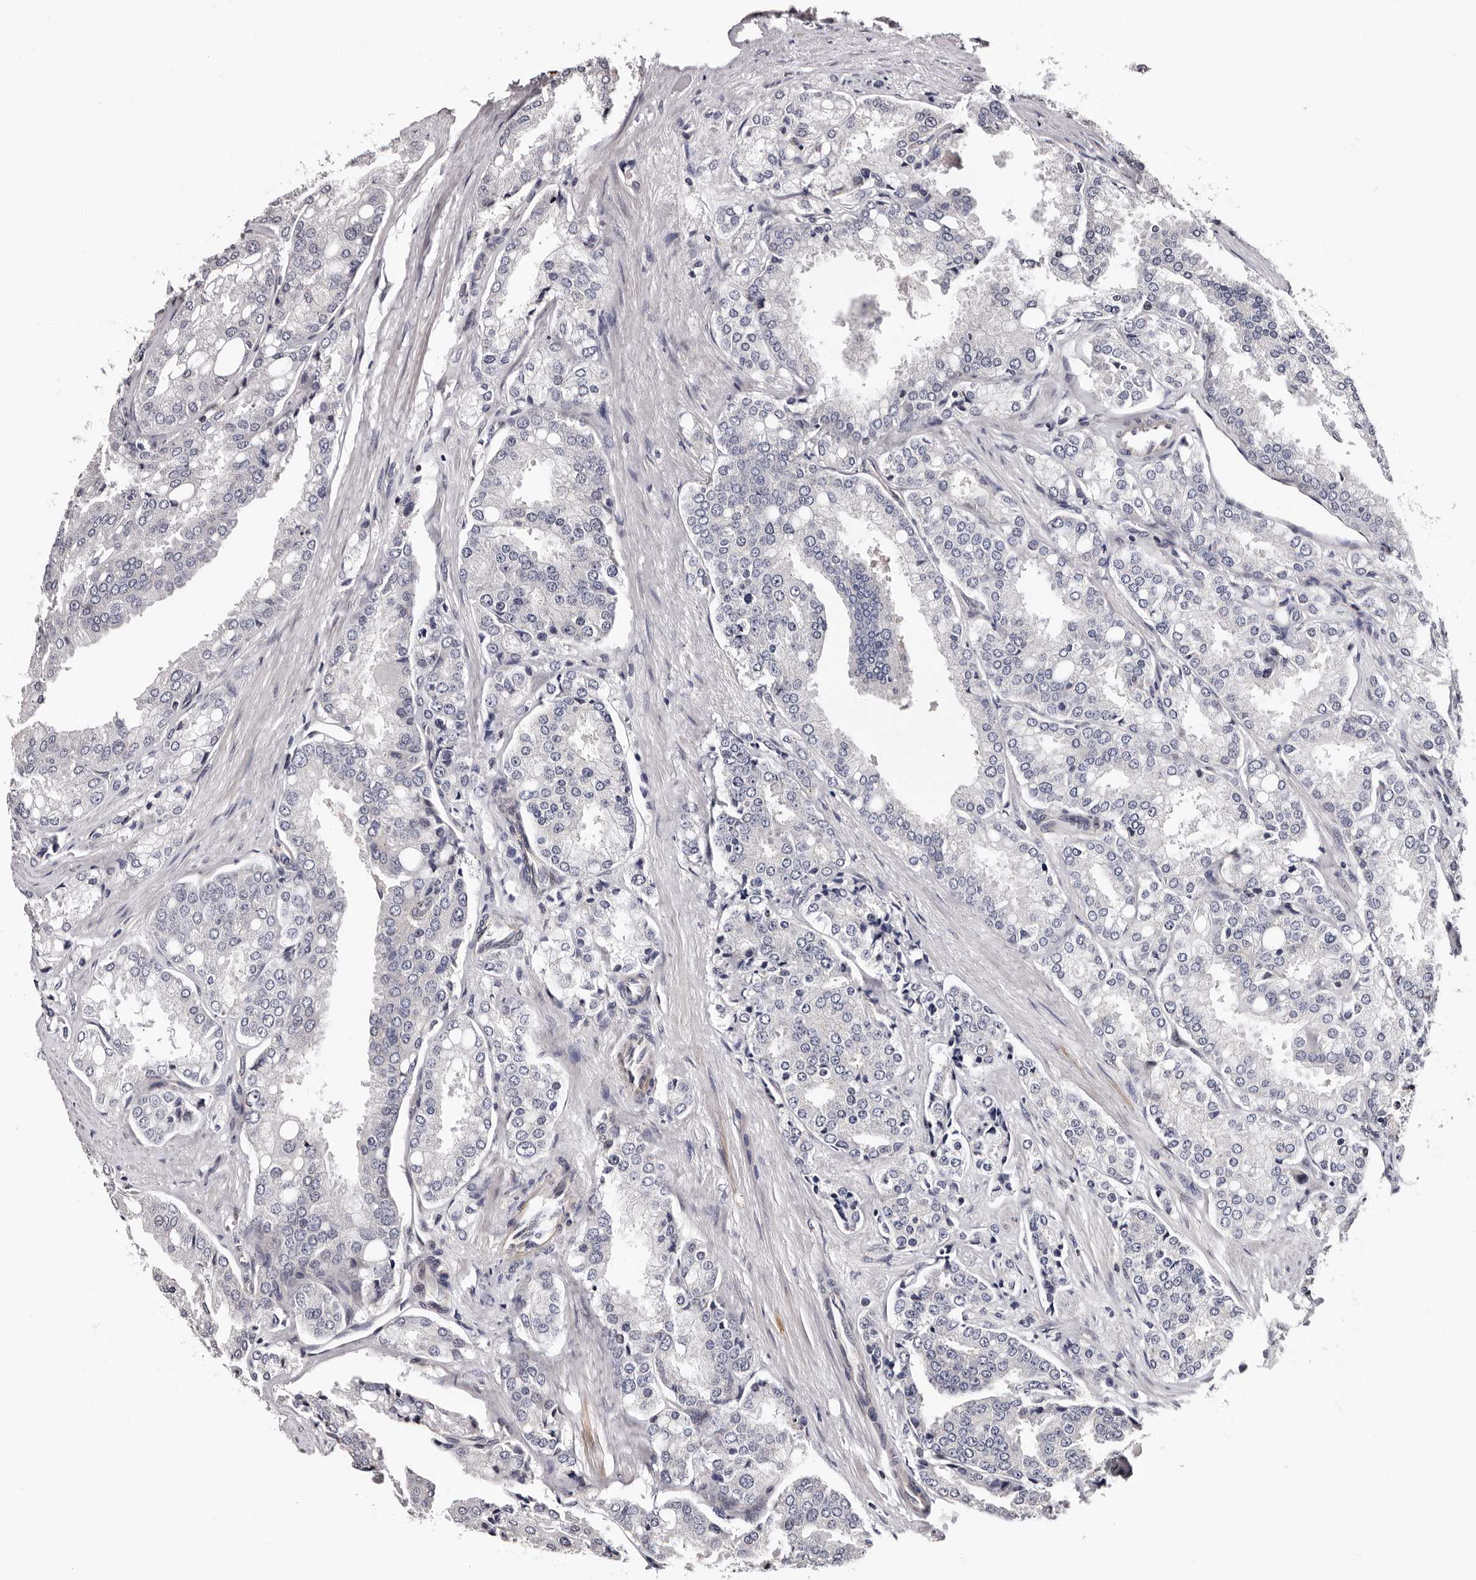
{"staining": {"intensity": "negative", "quantity": "none", "location": "none"}, "tissue": "prostate cancer", "cell_type": "Tumor cells", "image_type": "cancer", "snomed": [{"axis": "morphology", "description": "Adenocarcinoma, High grade"}, {"axis": "topography", "description": "Prostate"}], "caption": "Micrograph shows no significant protein expression in tumor cells of prostate high-grade adenocarcinoma.", "gene": "GLRX3", "patient": {"sex": "male", "age": 50}}